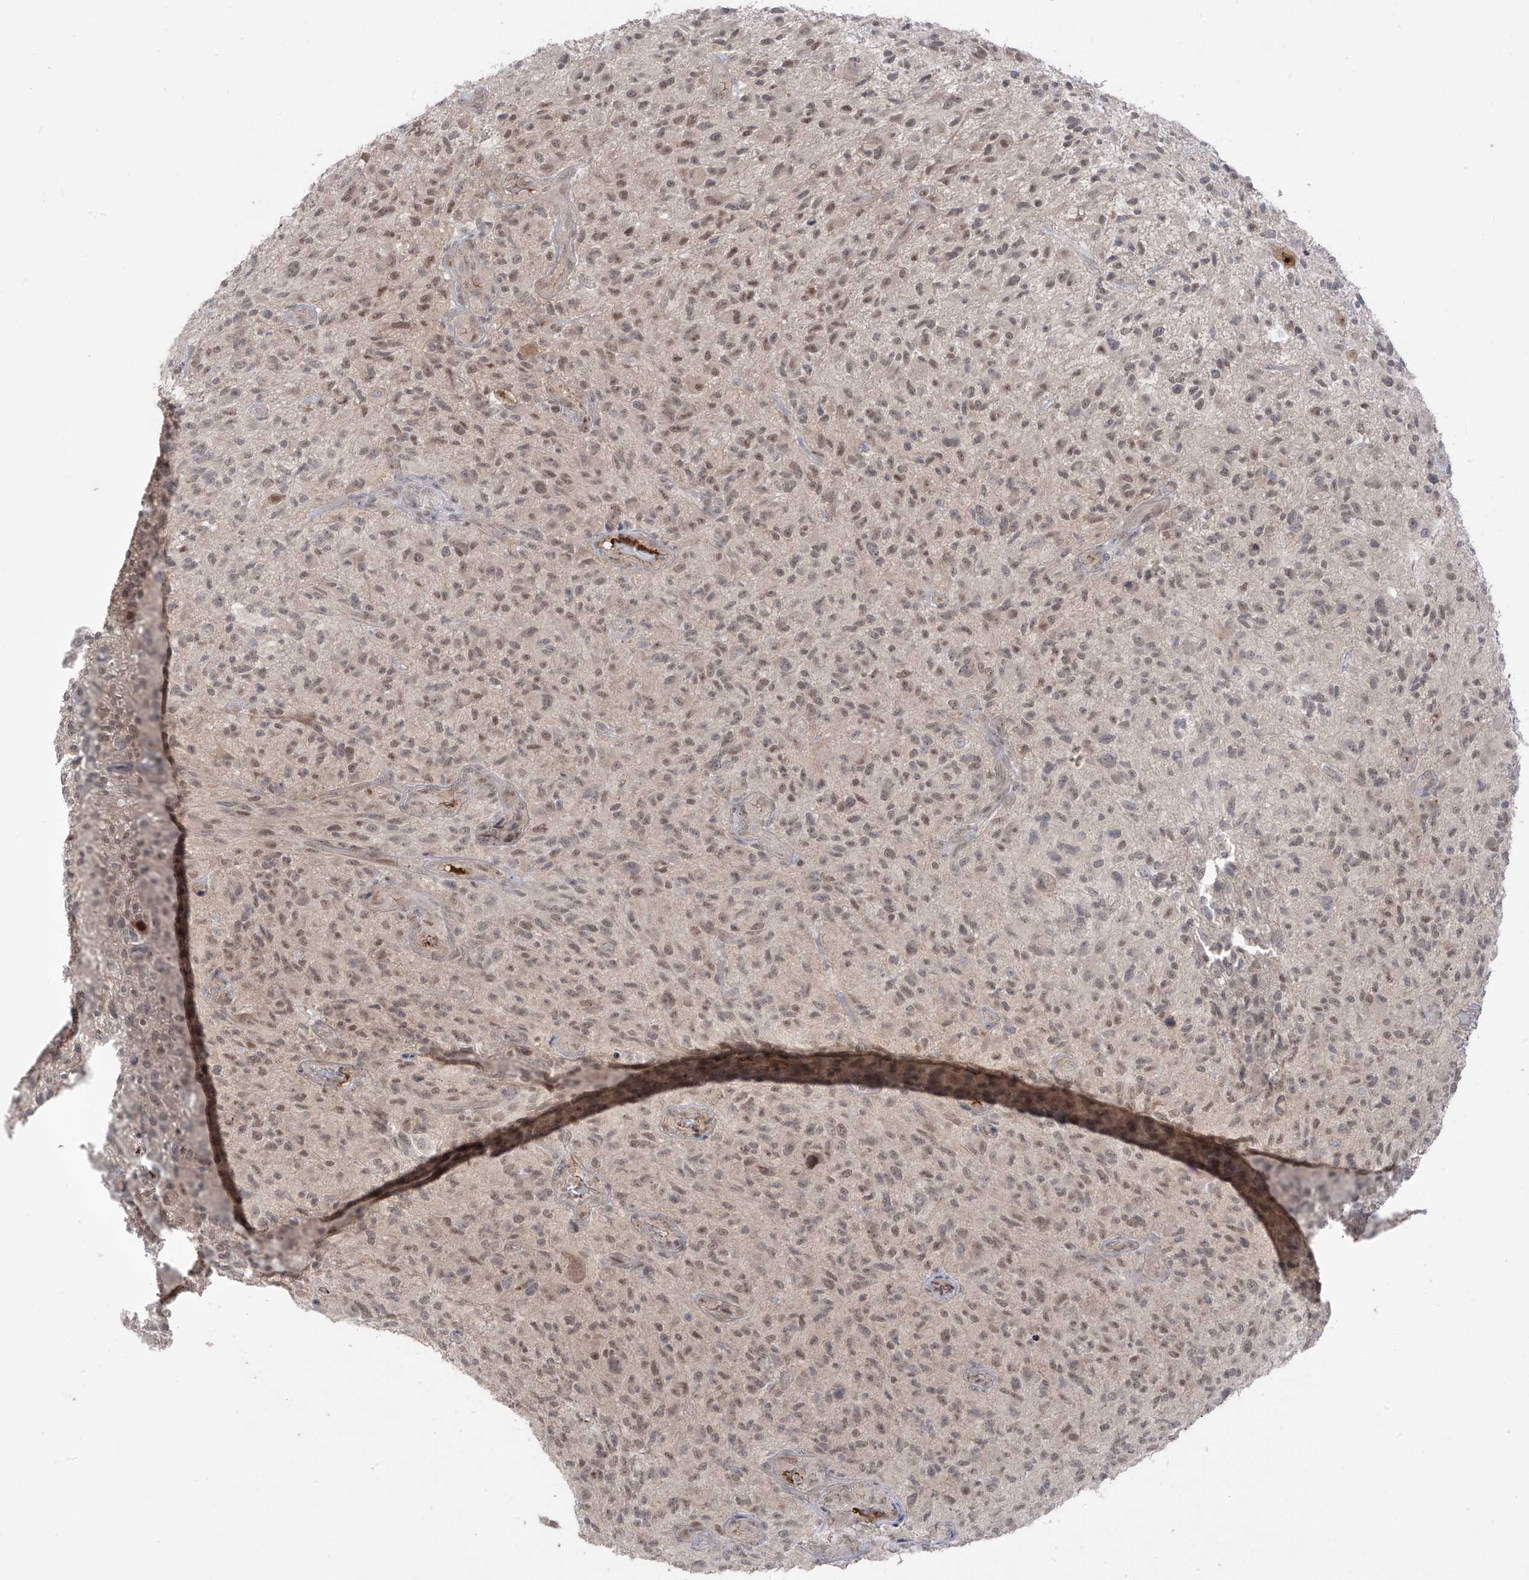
{"staining": {"intensity": "moderate", "quantity": "25%-75%", "location": "nuclear"}, "tissue": "glioma", "cell_type": "Tumor cells", "image_type": "cancer", "snomed": [{"axis": "morphology", "description": "Glioma, malignant, High grade"}, {"axis": "topography", "description": "Brain"}], "caption": "A brown stain shows moderate nuclear positivity of a protein in glioma tumor cells. (Stains: DAB (3,3'-diaminobenzidine) in brown, nuclei in blue, Microscopy: brightfield microscopy at high magnification).", "gene": "OGT", "patient": {"sex": "male", "age": 47}}